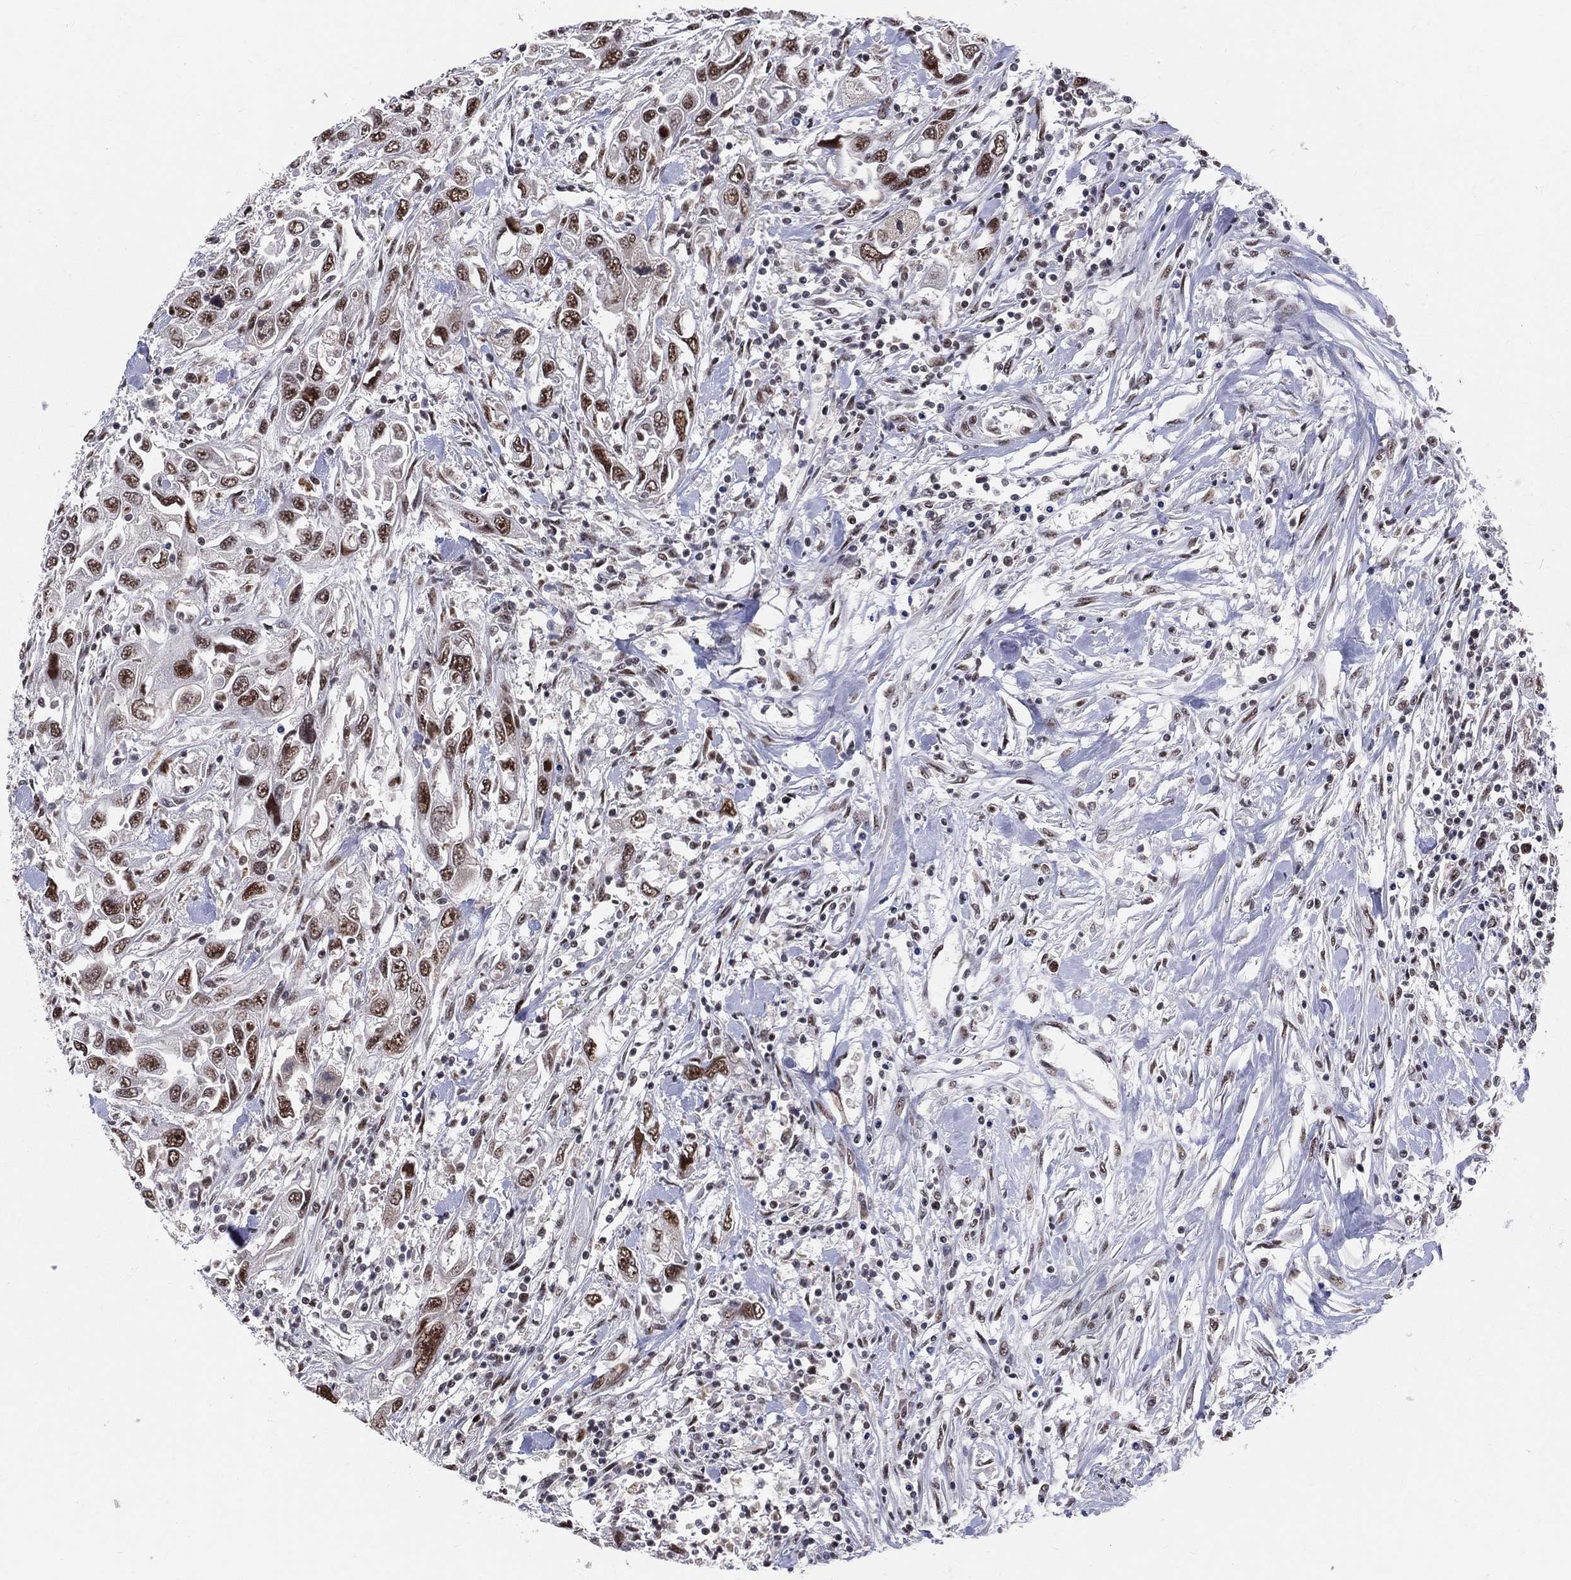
{"staining": {"intensity": "strong", "quantity": ">75%", "location": "nuclear"}, "tissue": "urothelial cancer", "cell_type": "Tumor cells", "image_type": "cancer", "snomed": [{"axis": "morphology", "description": "Urothelial carcinoma, High grade"}, {"axis": "topography", "description": "Urinary bladder"}], "caption": "Protein staining of high-grade urothelial carcinoma tissue shows strong nuclear staining in about >75% of tumor cells.", "gene": "CDK7", "patient": {"sex": "male", "age": 76}}